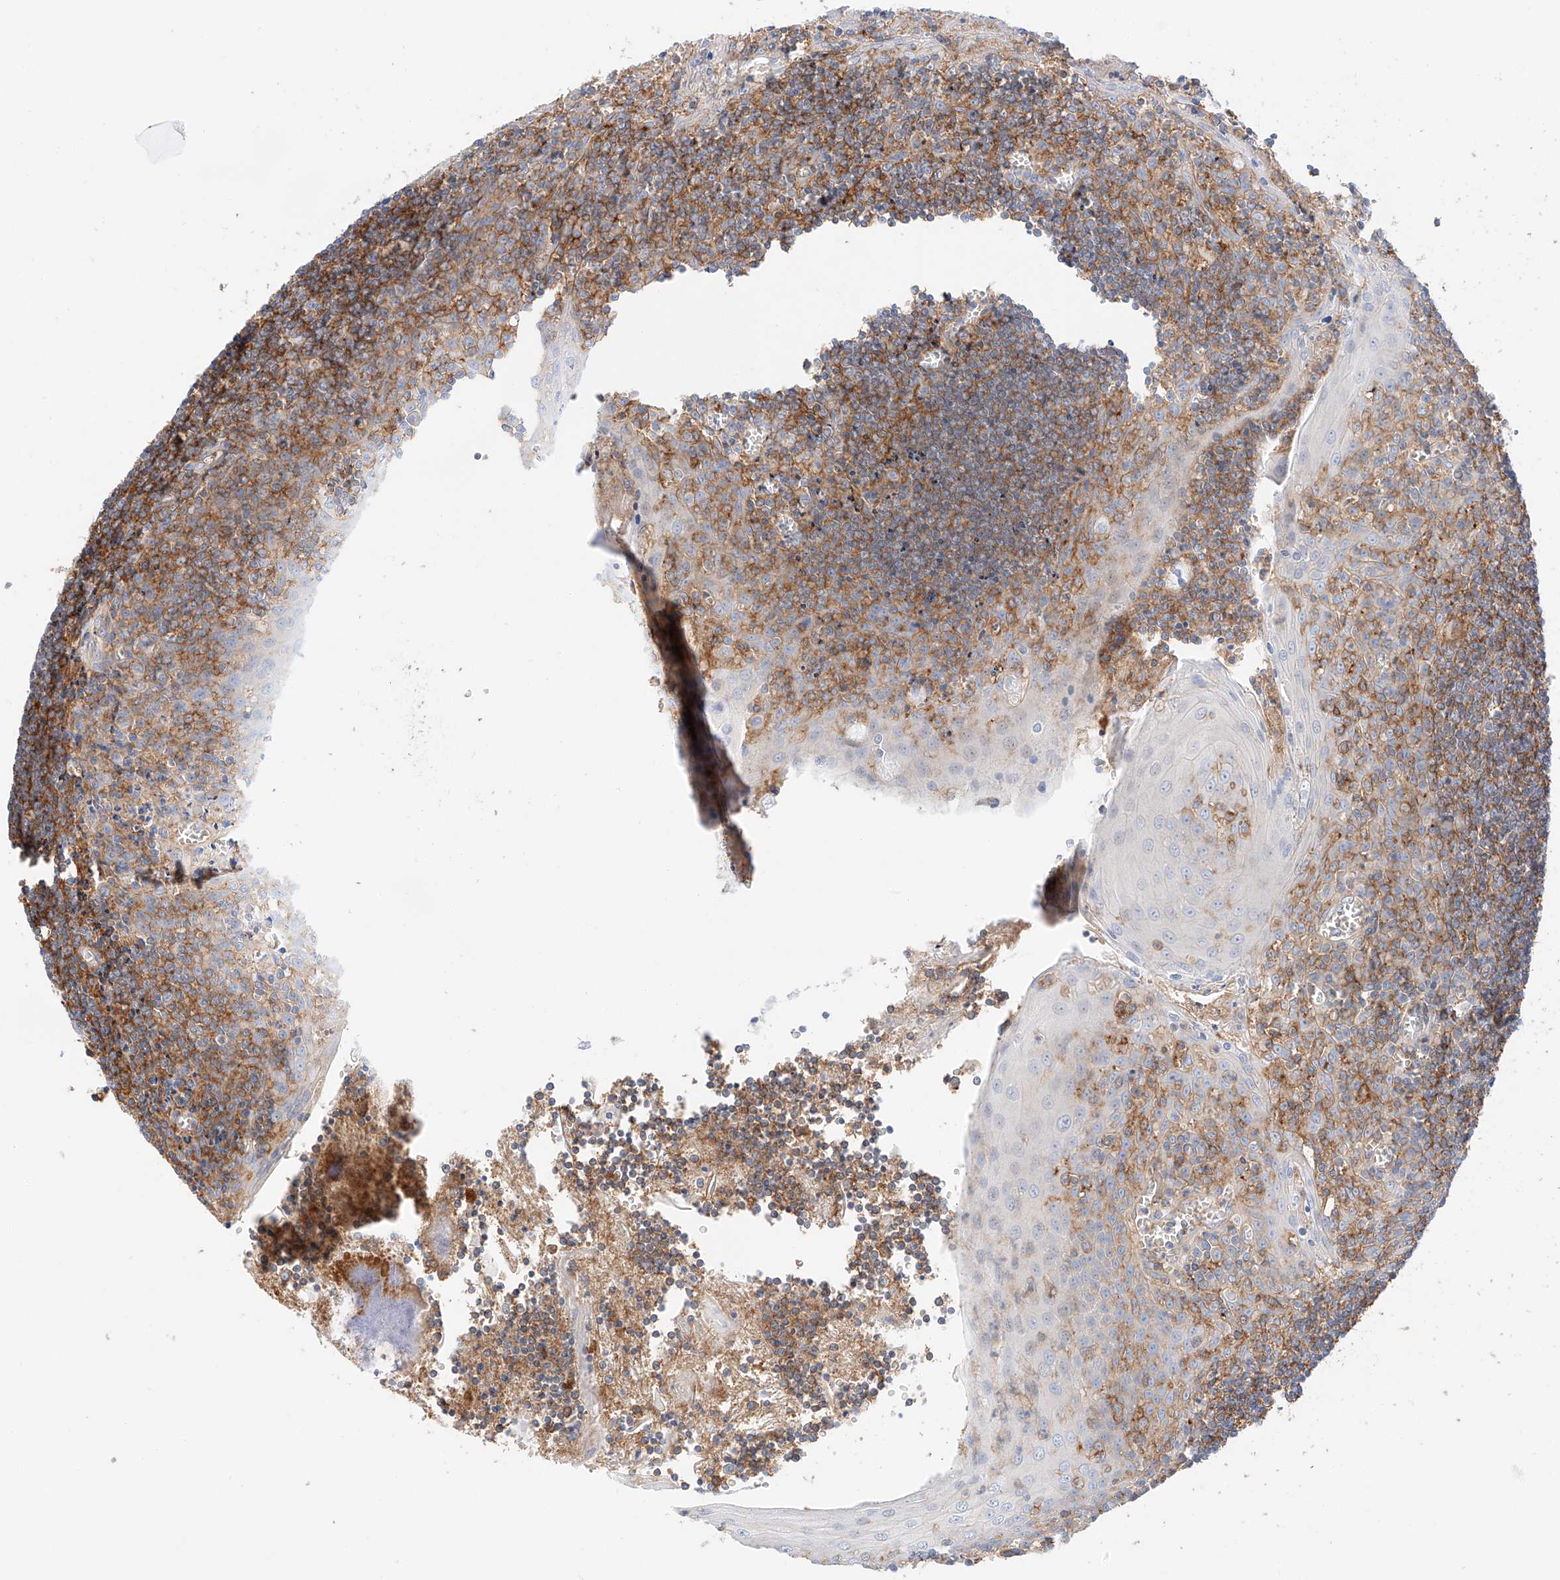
{"staining": {"intensity": "moderate", "quantity": ">75%", "location": "cytoplasmic/membranous"}, "tissue": "tonsil", "cell_type": "Germinal center cells", "image_type": "normal", "snomed": [{"axis": "morphology", "description": "Normal tissue, NOS"}, {"axis": "topography", "description": "Tonsil"}], "caption": "Immunohistochemistry of unremarkable tonsil exhibits medium levels of moderate cytoplasmic/membranous staining in about >75% of germinal center cells.", "gene": "ENSG00000259132", "patient": {"sex": "male", "age": 27}}